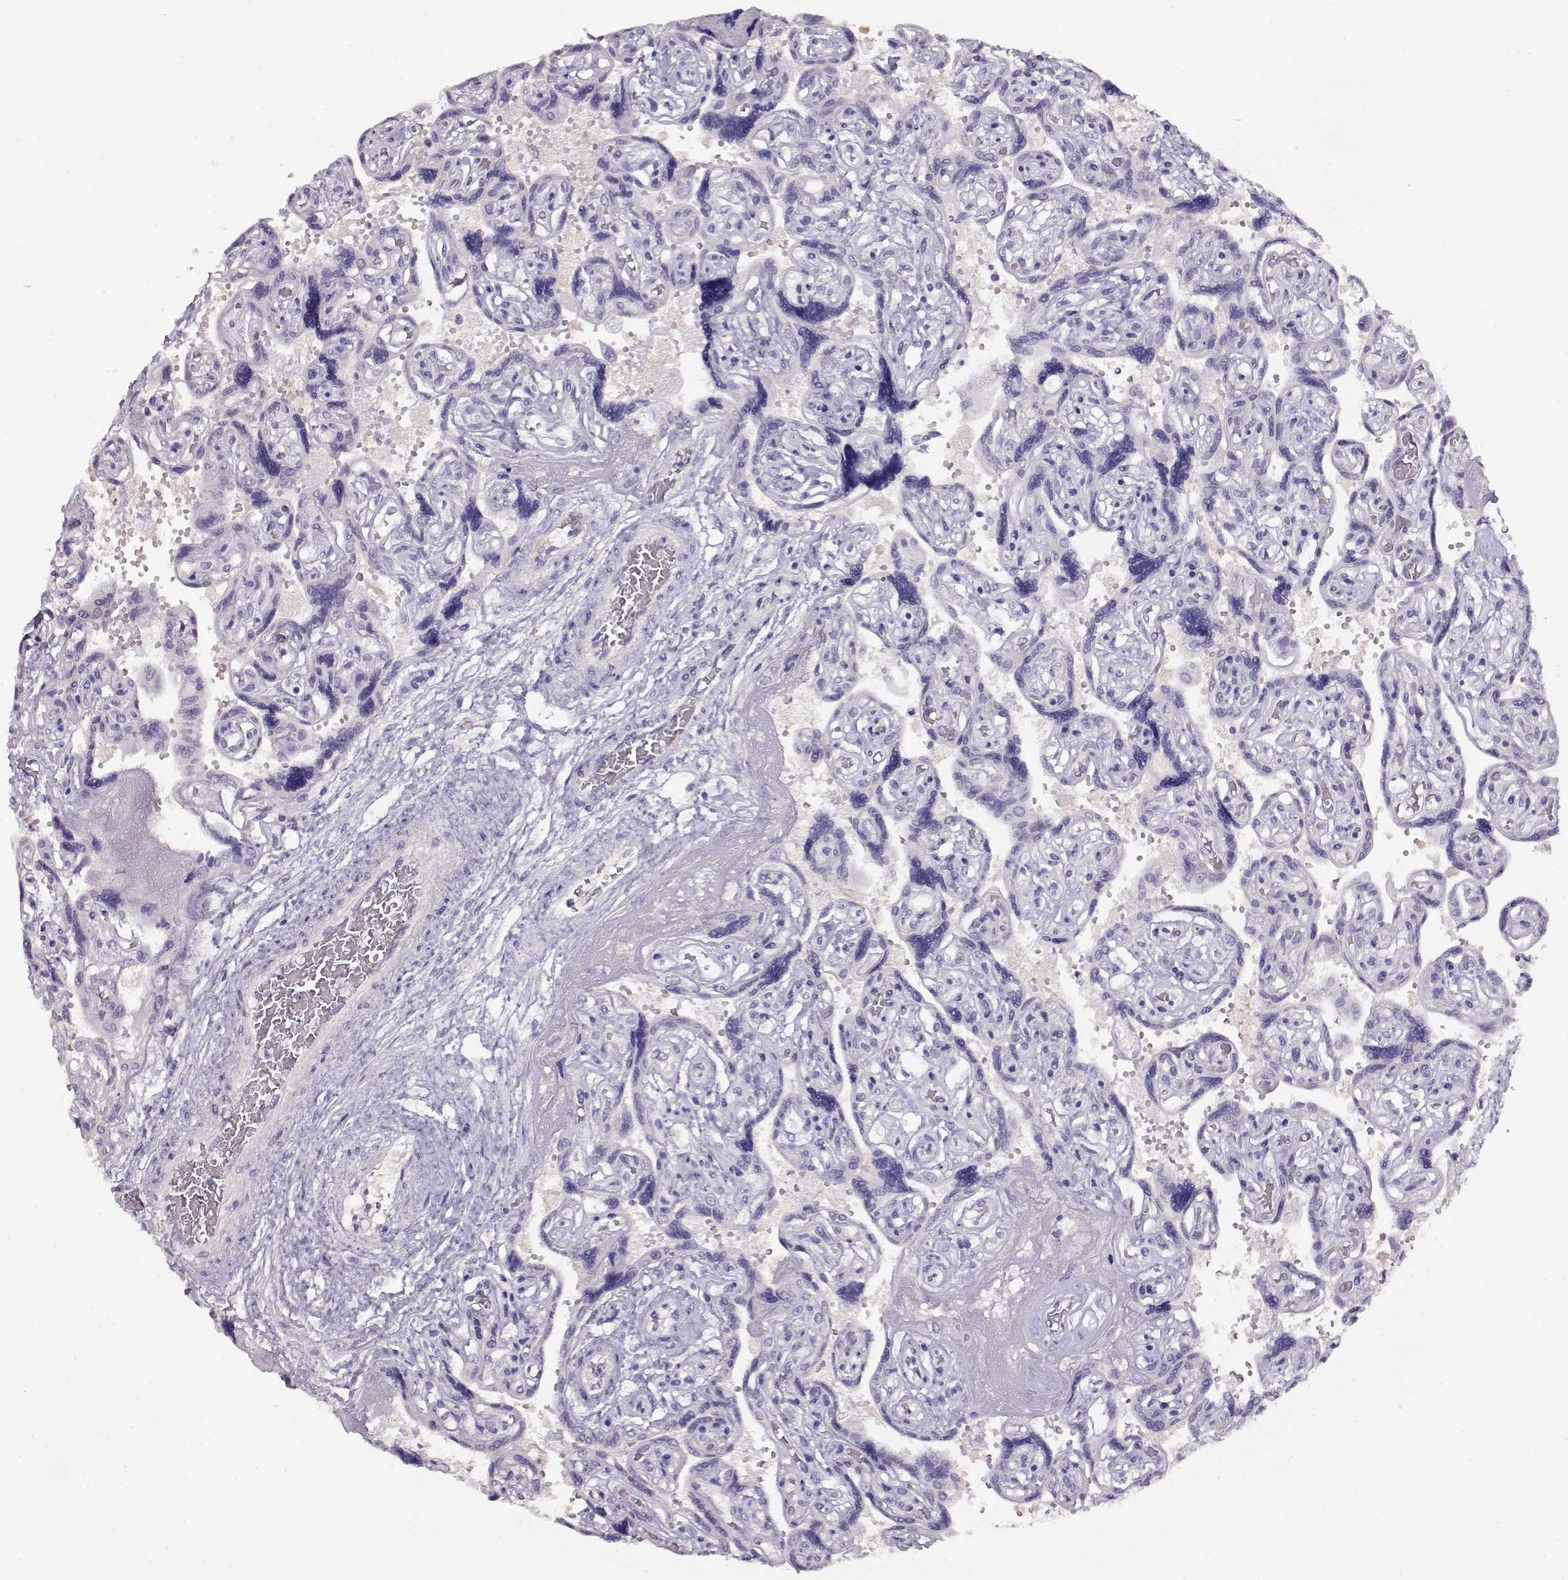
{"staining": {"intensity": "weak", "quantity": ">75%", "location": "cytoplasmic/membranous,nuclear"}, "tissue": "placenta", "cell_type": "Decidual cells", "image_type": "normal", "snomed": [{"axis": "morphology", "description": "Normal tissue, NOS"}, {"axis": "topography", "description": "Placenta"}], "caption": "Immunohistochemistry (IHC) of benign placenta reveals low levels of weak cytoplasmic/membranous,nuclear positivity in approximately >75% of decidual cells.", "gene": "CCR8", "patient": {"sex": "female", "age": 32}}